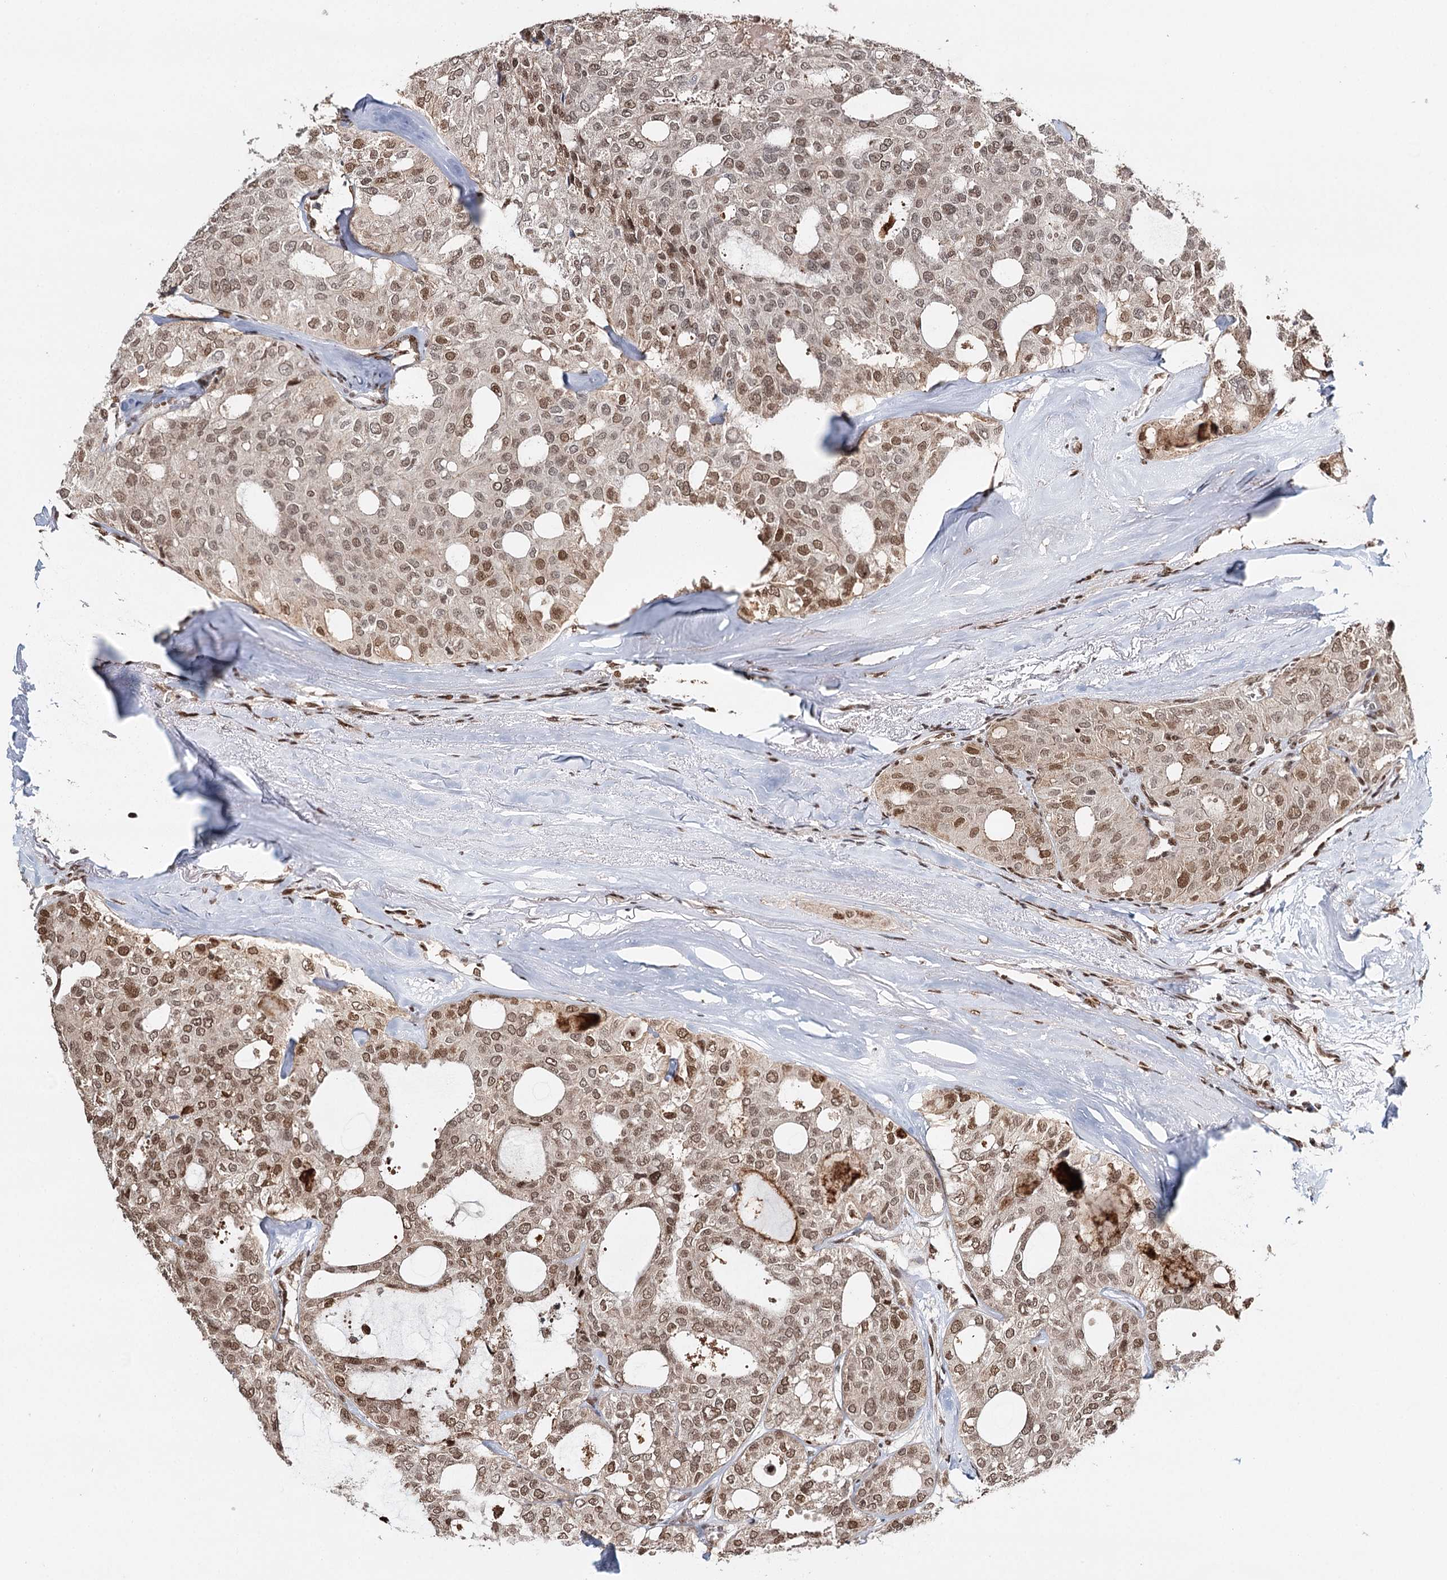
{"staining": {"intensity": "moderate", "quantity": ">75%", "location": "nuclear"}, "tissue": "thyroid cancer", "cell_type": "Tumor cells", "image_type": "cancer", "snomed": [{"axis": "morphology", "description": "Follicular adenoma carcinoma, NOS"}, {"axis": "topography", "description": "Thyroid gland"}], "caption": "Follicular adenoma carcinoma (thyroid) stained for a protein shows moderate nuclear positivity in tumor cells.", "gene": "RPS27A", "patient": {"sex": "male", "age": 75}}